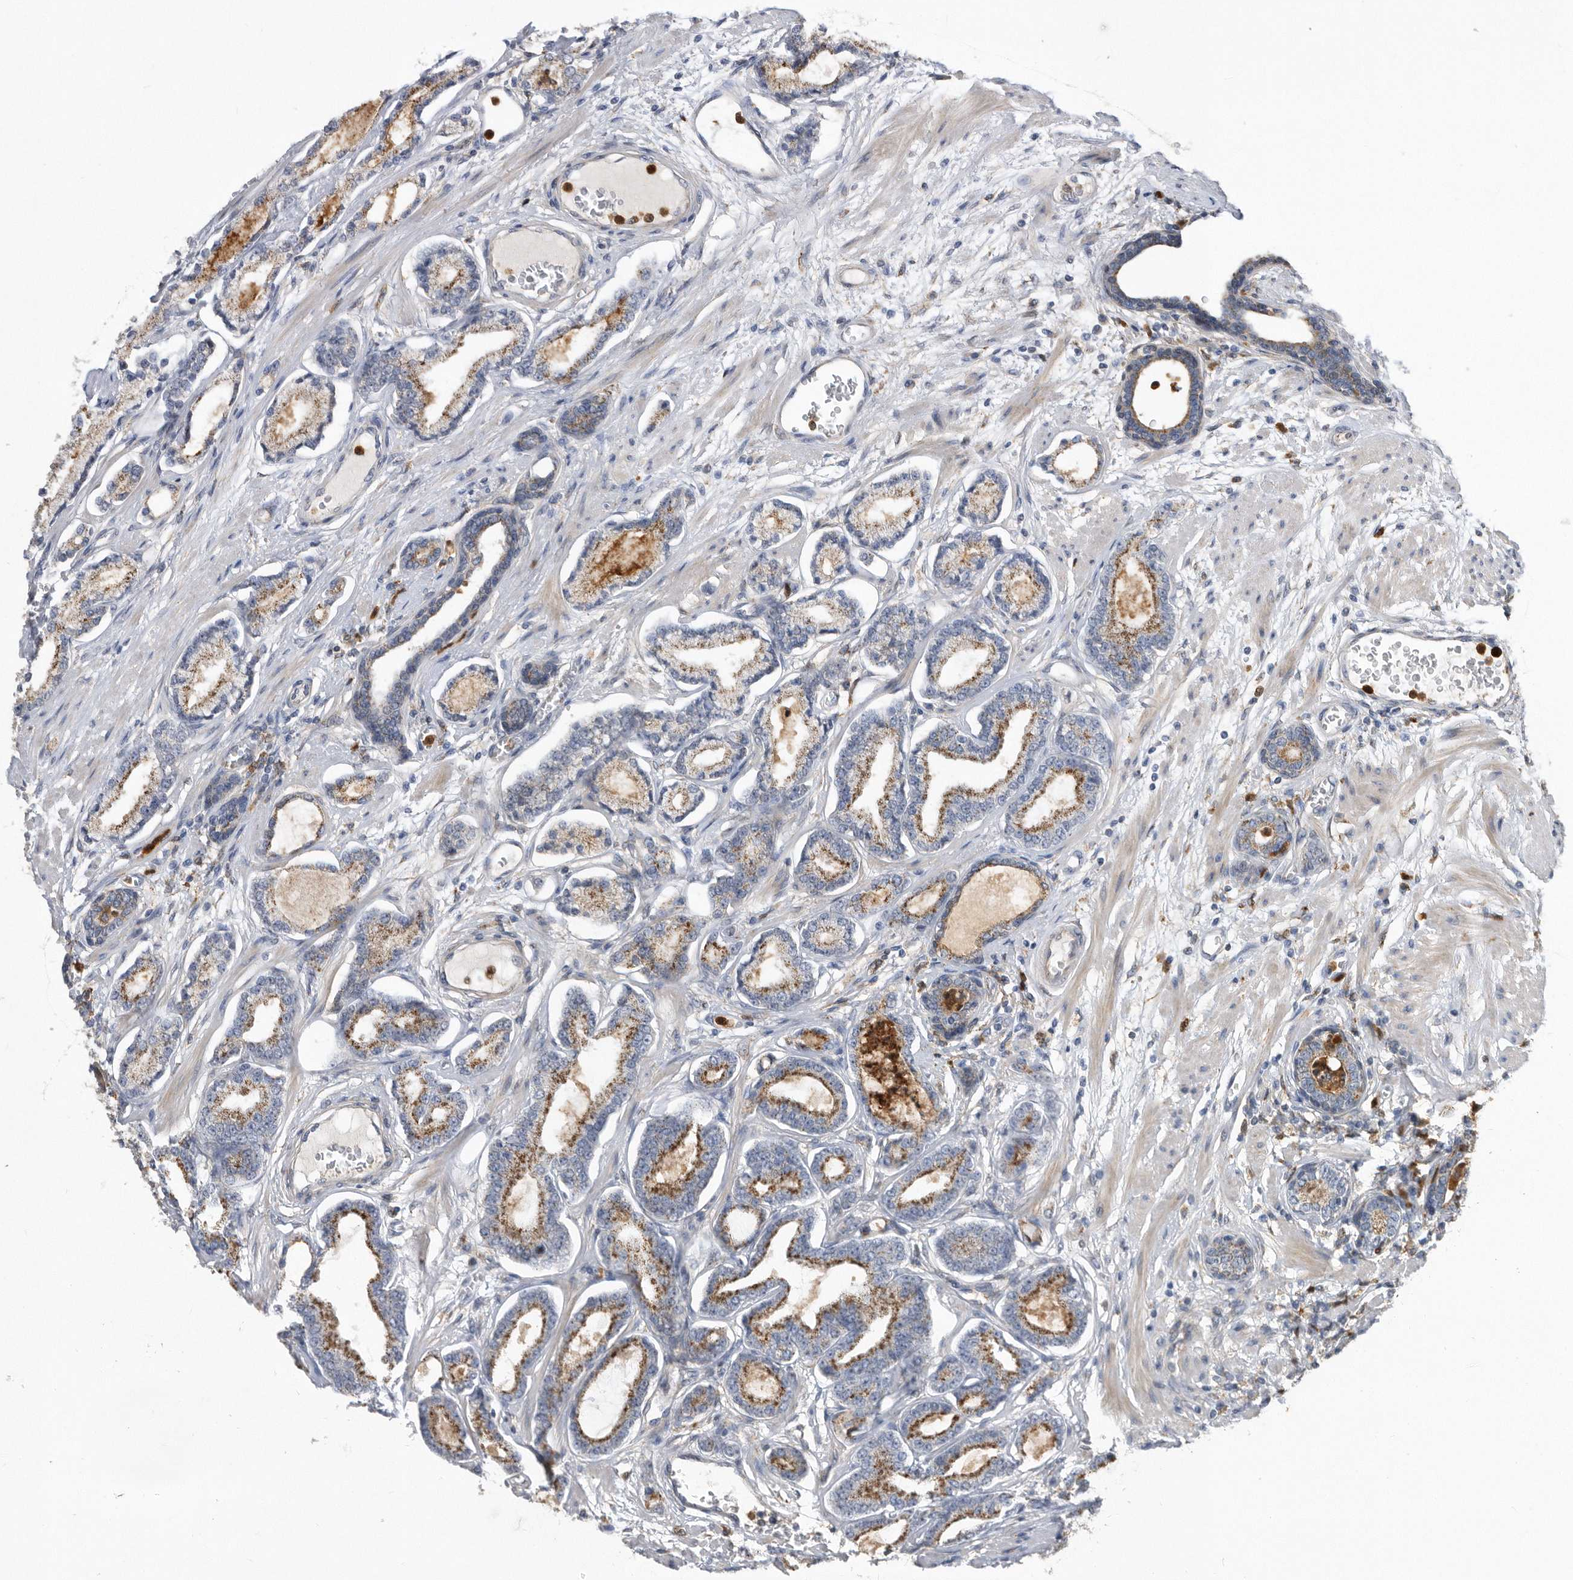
{"staining": {"intensity": "moderate", "quantity": ">75%", "location": "cytoplasmic/membranous"}, "tissue": "prostate cancer", "cell_type": "Tumor cells", "image_type": "cancer", "snomed": [{"axis": "morphology", "description": "Adenocarcinoma, Low grade"}, {"axis": "topography", "description": "Prostate"}], "caption": "Moderate cytoplasmic/membranous protein positivity is seen in about >75% of tumor cells in prostate low-grade adenocarcinoma.", "gene": "CRISPLD2", "patient": {"sex": "male", "age": 60}}